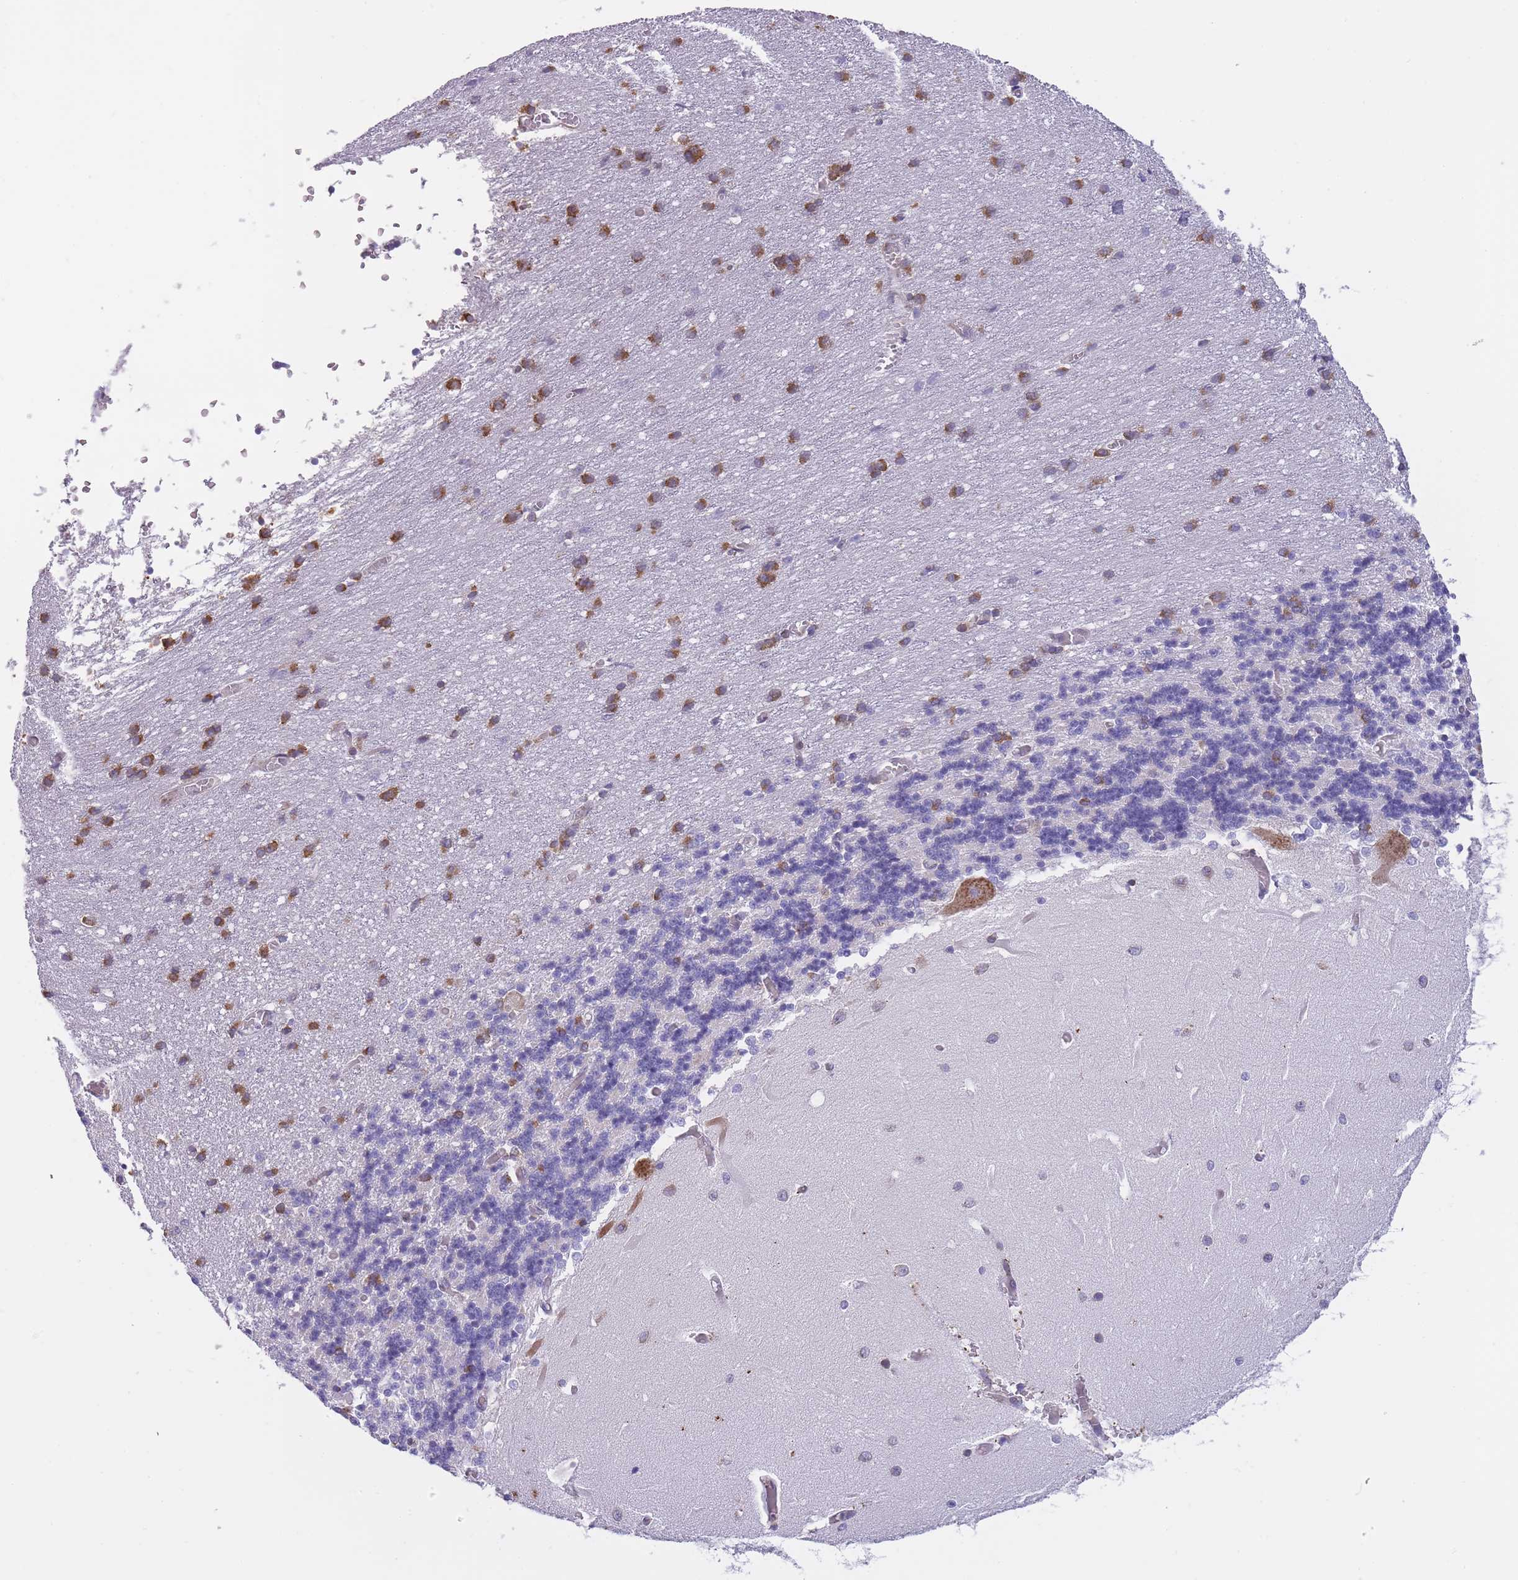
{"staining": {"intensity": "negative", "quantity": "none", "location": "none"}, "tissue": "cerebellum", "cell_type": "Cells in granular layer", "image_type": "normal", "snomed": [{"axis": "morphology", "description": "Normal tissue, NOS"}, {"axis": "topography", "description": "Cerebellum"}], "caption": "High power microscopy histopathology image of an immunohistochemistry (IHC) photomicrograph of normal cerebellum, revealing no significant expression in cells in granular layer. Brightfield microscopy of immunohistochemistry stained with DAB (brown) and hematoxylin (blue), captured at high magnification.", "gene": "ZNF662", "patient": {"sex": "male", "age": 37}}